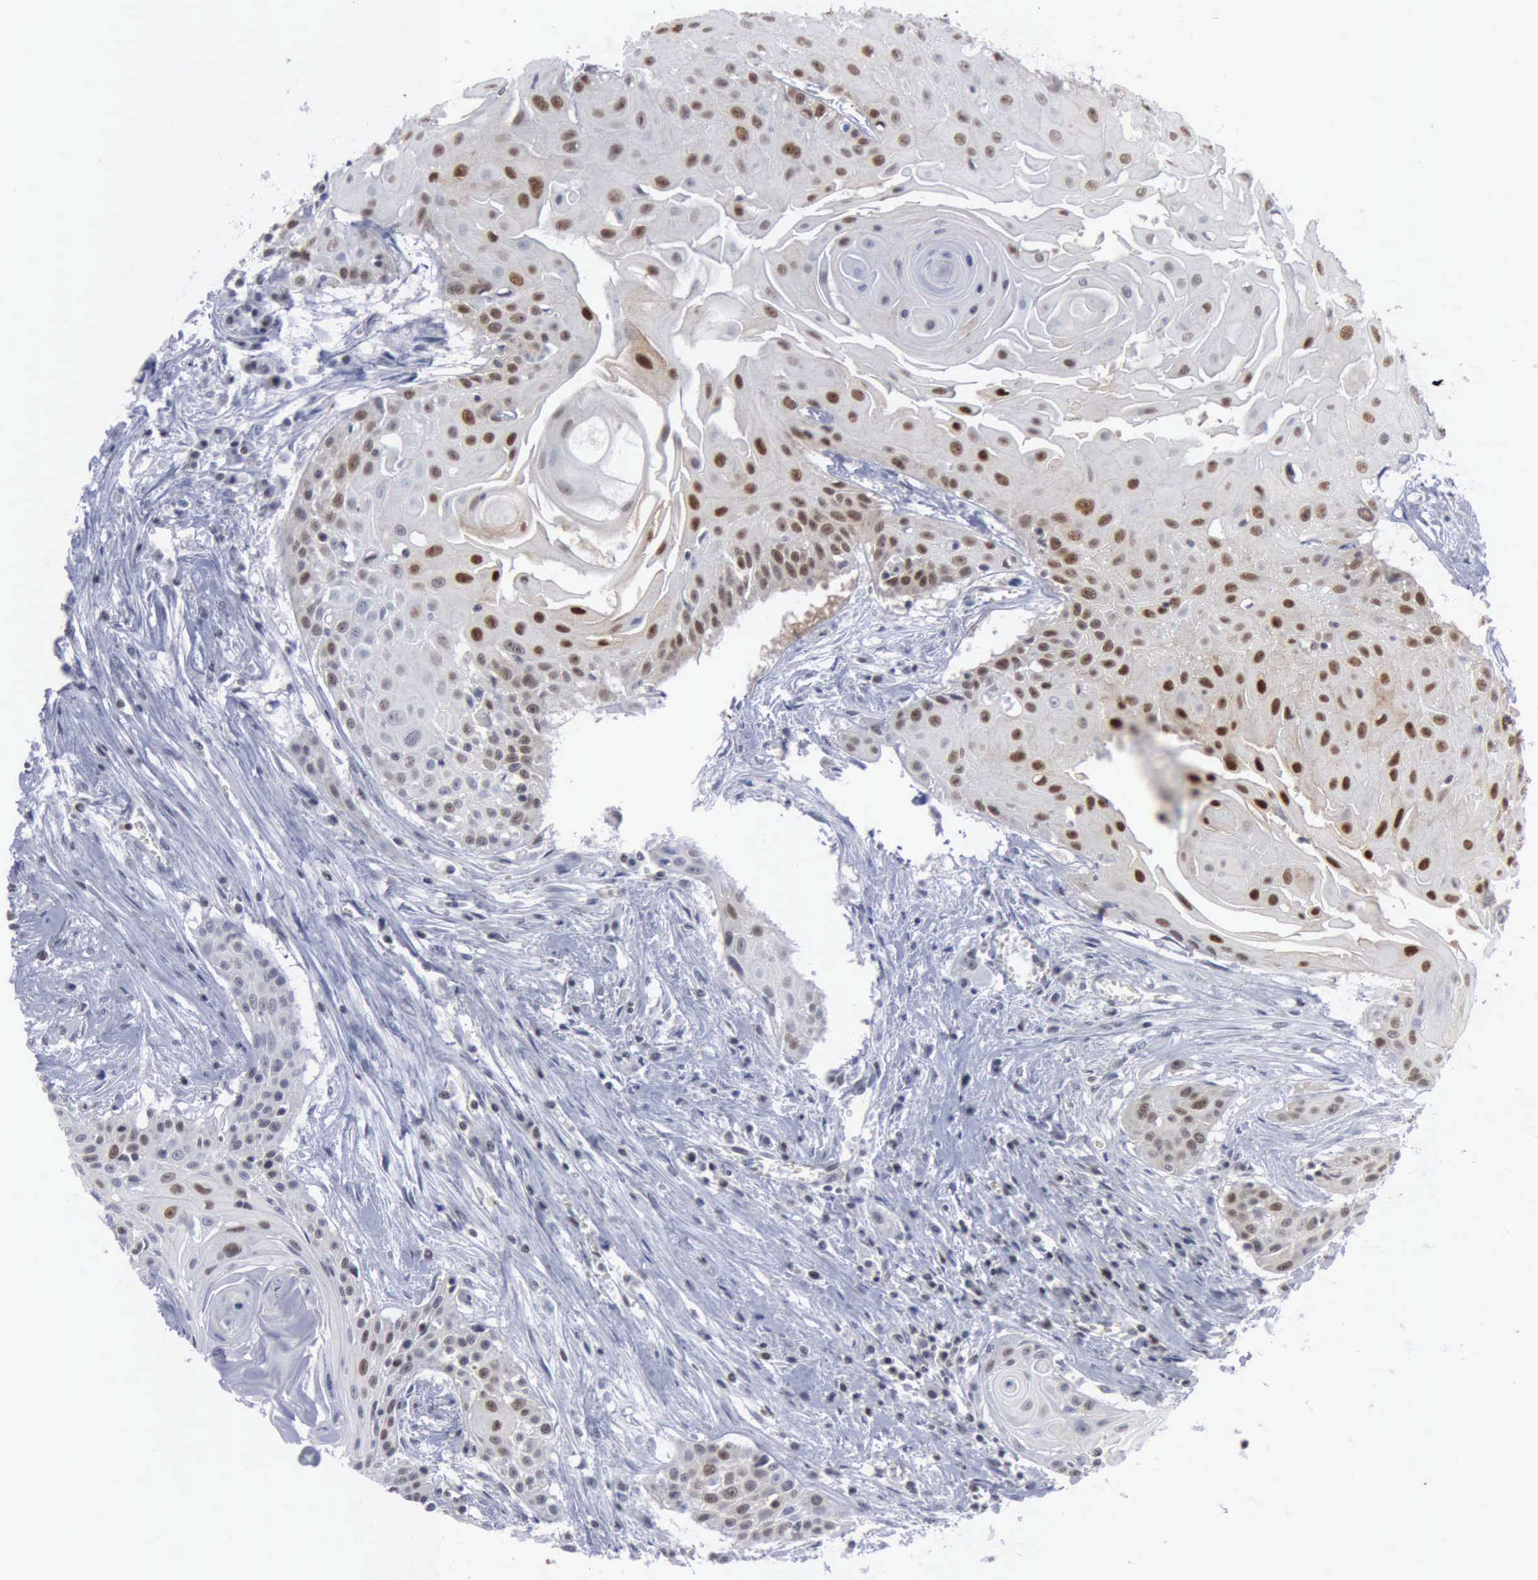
{"staining": {"intensity": "strong", "quantity": "25%-75%", "location": "nuclear"}, "tissue": "head and neck cancer", "cell_type": "Tumor cells", "image_type": "cancer", "snomed": [{"axis": "morphology", "description": "Squamous cell carcinoma, NOS"}, {"axis": "morphology", "description": "Squamous cell carcinoma, metastatic, NOS"}, {"axis": "topography", "description": "Lymph node"}, {"axis": "topography", "description": "Salivary gland"}, {"axis": "topography", "description": "Head-Neck"}], "caption": "Immunohistochemical staining of head and neck cancer reveals high levels of strong nuclear protein staining in approximately 25%-75% of tumor cells.", "gene": "XPA", "patient": {"sex": "female", "age": 74}}